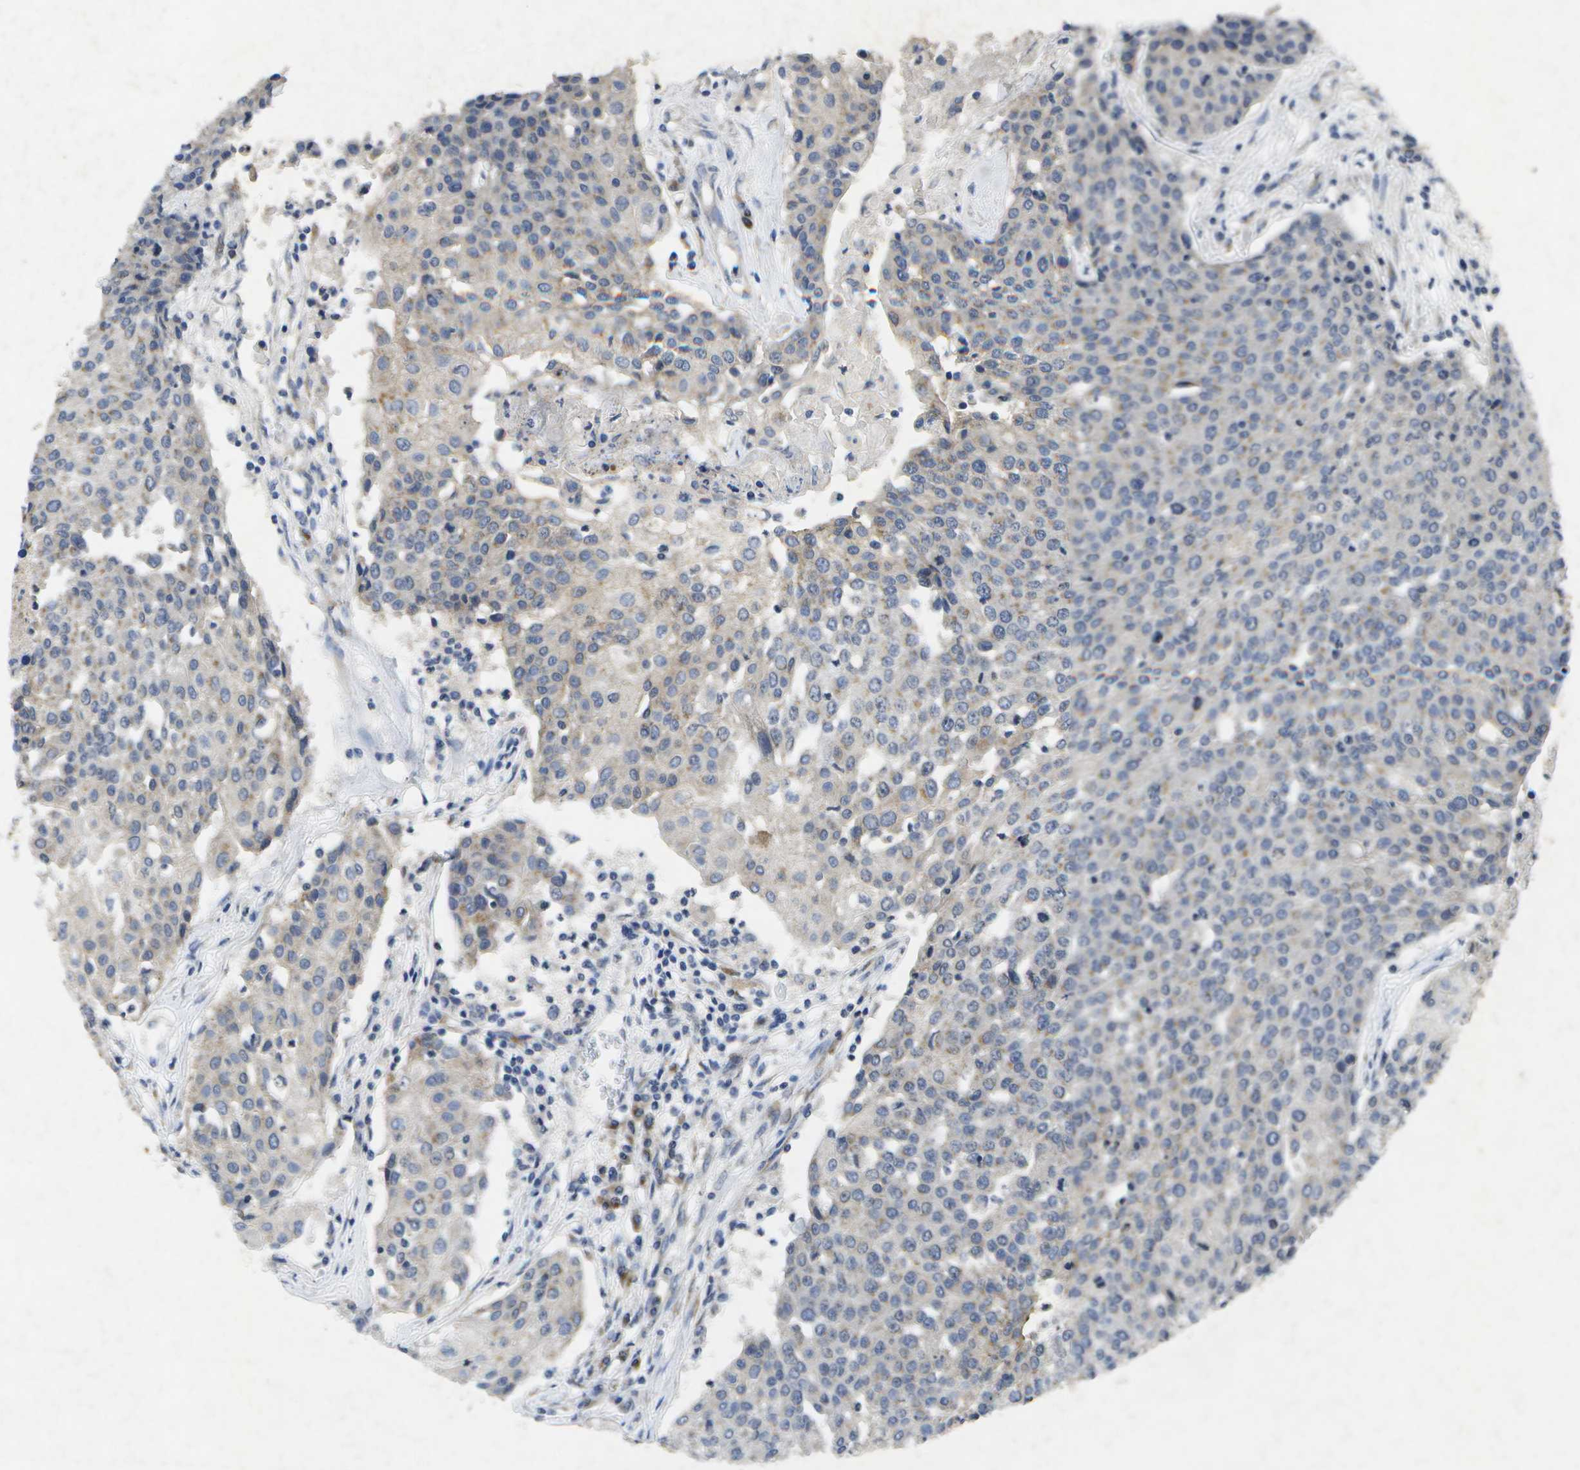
{"staining": {"intensity": "negative", "quantity": "none", "location": "none"}, "tissue": "urothelial cancer", "cell_type": "Tumor cells", "image_type": "cancer", "snomed": [{"axis": "morphology", "description": "Urothelial carcinoma, High grade"}, {"axis": "topography", "description": "Urinary bladder"}], "caption": "Photomicrograph shows no significant protein expression in tumor cells of urothelial carcinoma (high-grade). Brightfield microscopy of immunohistochemistry (IHC) stained with DAB (brown) and hematoxylin (blue), captured at high magnification.", "gene": "KDELR1", "patient": {"sex": "female", "age": 85}}